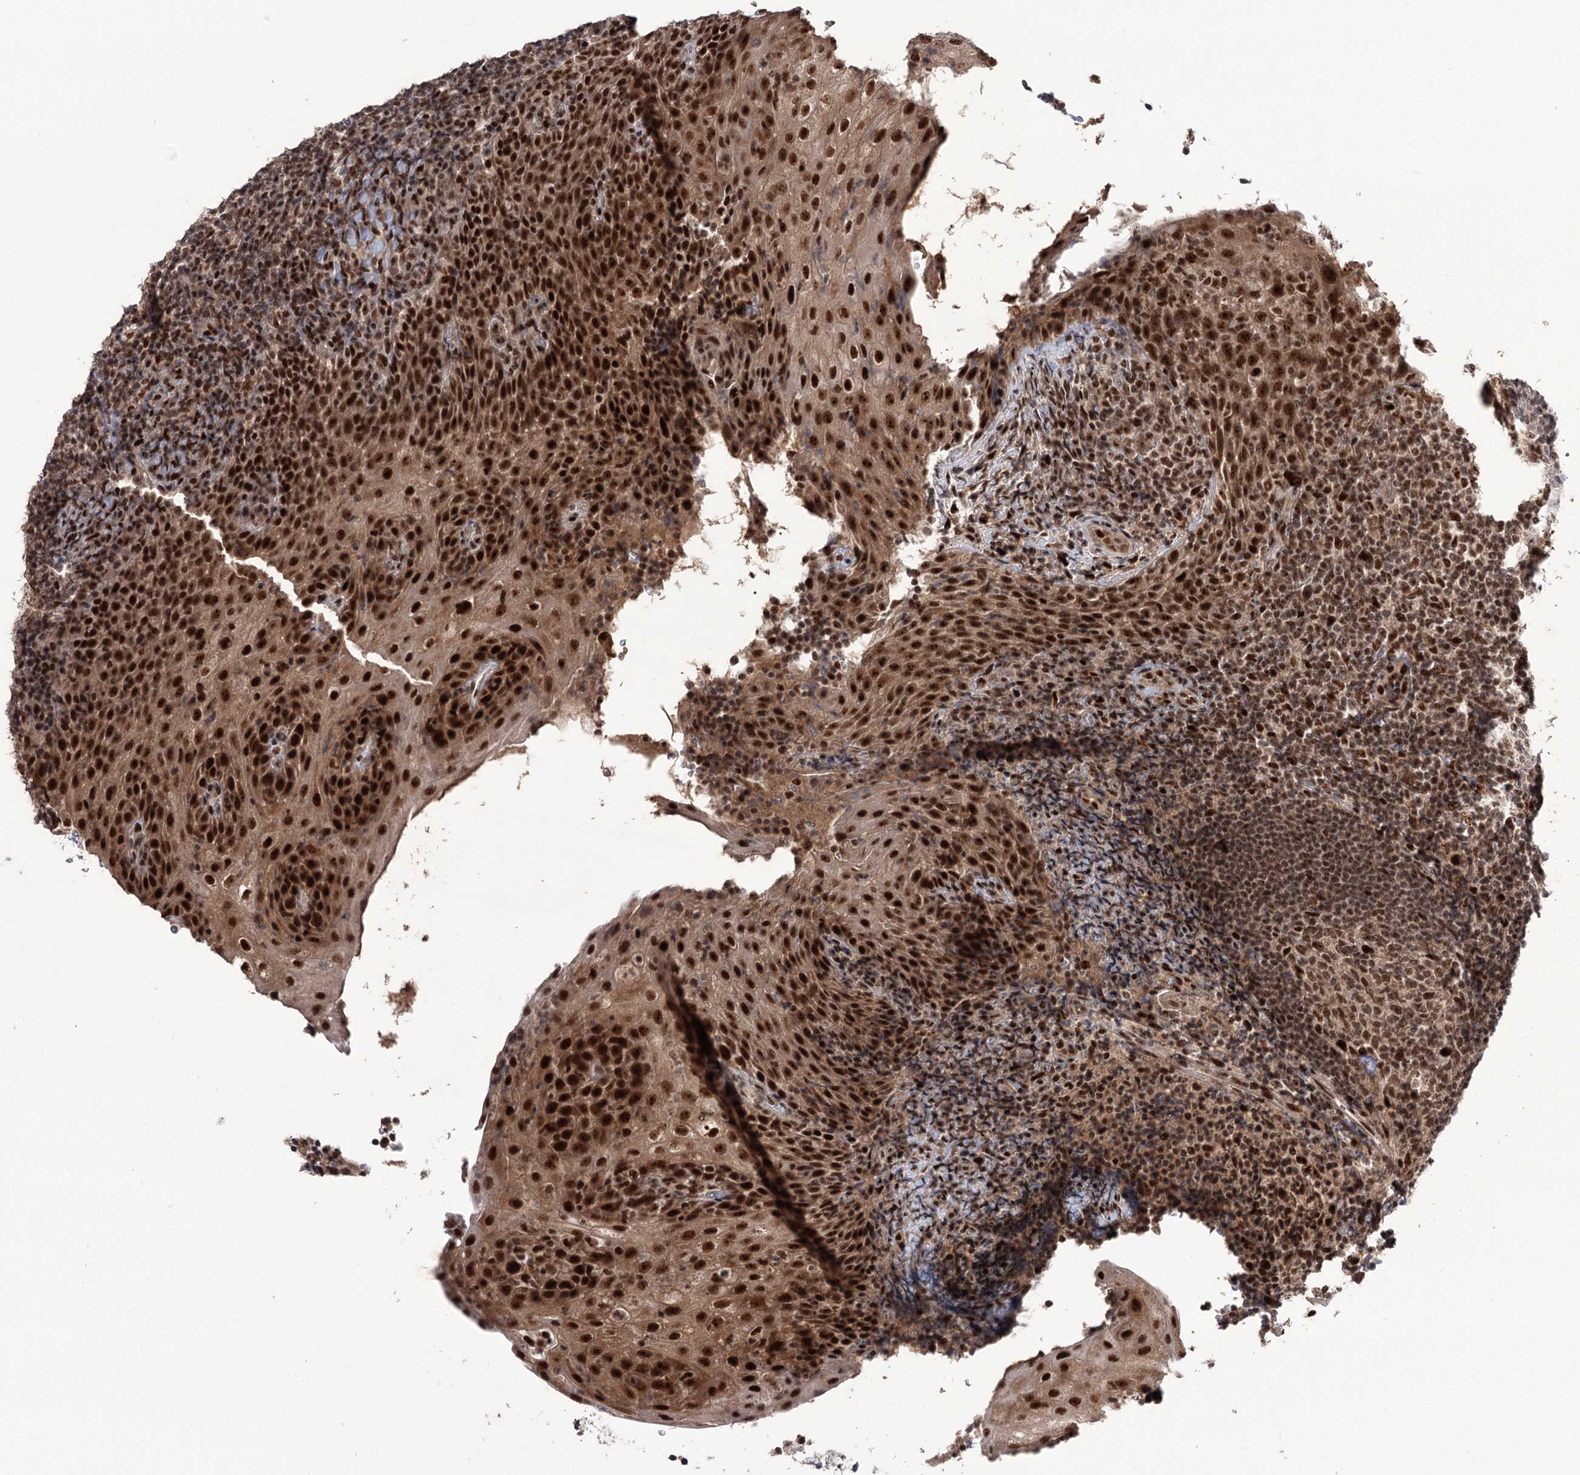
{"staining": {"intensity": "moderate", "quantity": ">75%", "location": "nuclear"}, "tissue": "tonsil", "cell_type": "Germinal center cells", "image_type": "normal", "snomed": [{"axis": "morphology", "description": "Normal tissue, NOS"}, {"axis": "topography", "description": "Tonsil"}], "caption": "Immunohistochemistry (IHC) of normal human tonsil demonstrates medium levels of moderate nuclear staining in about >75% of germinal center cells. (DAB (3,3'-diaminobenzidine) IHC, brown staining for protein, blue staining for nuclei).", "gene": "ERCC3", "patient": {"sex": "male", "age": 37}}